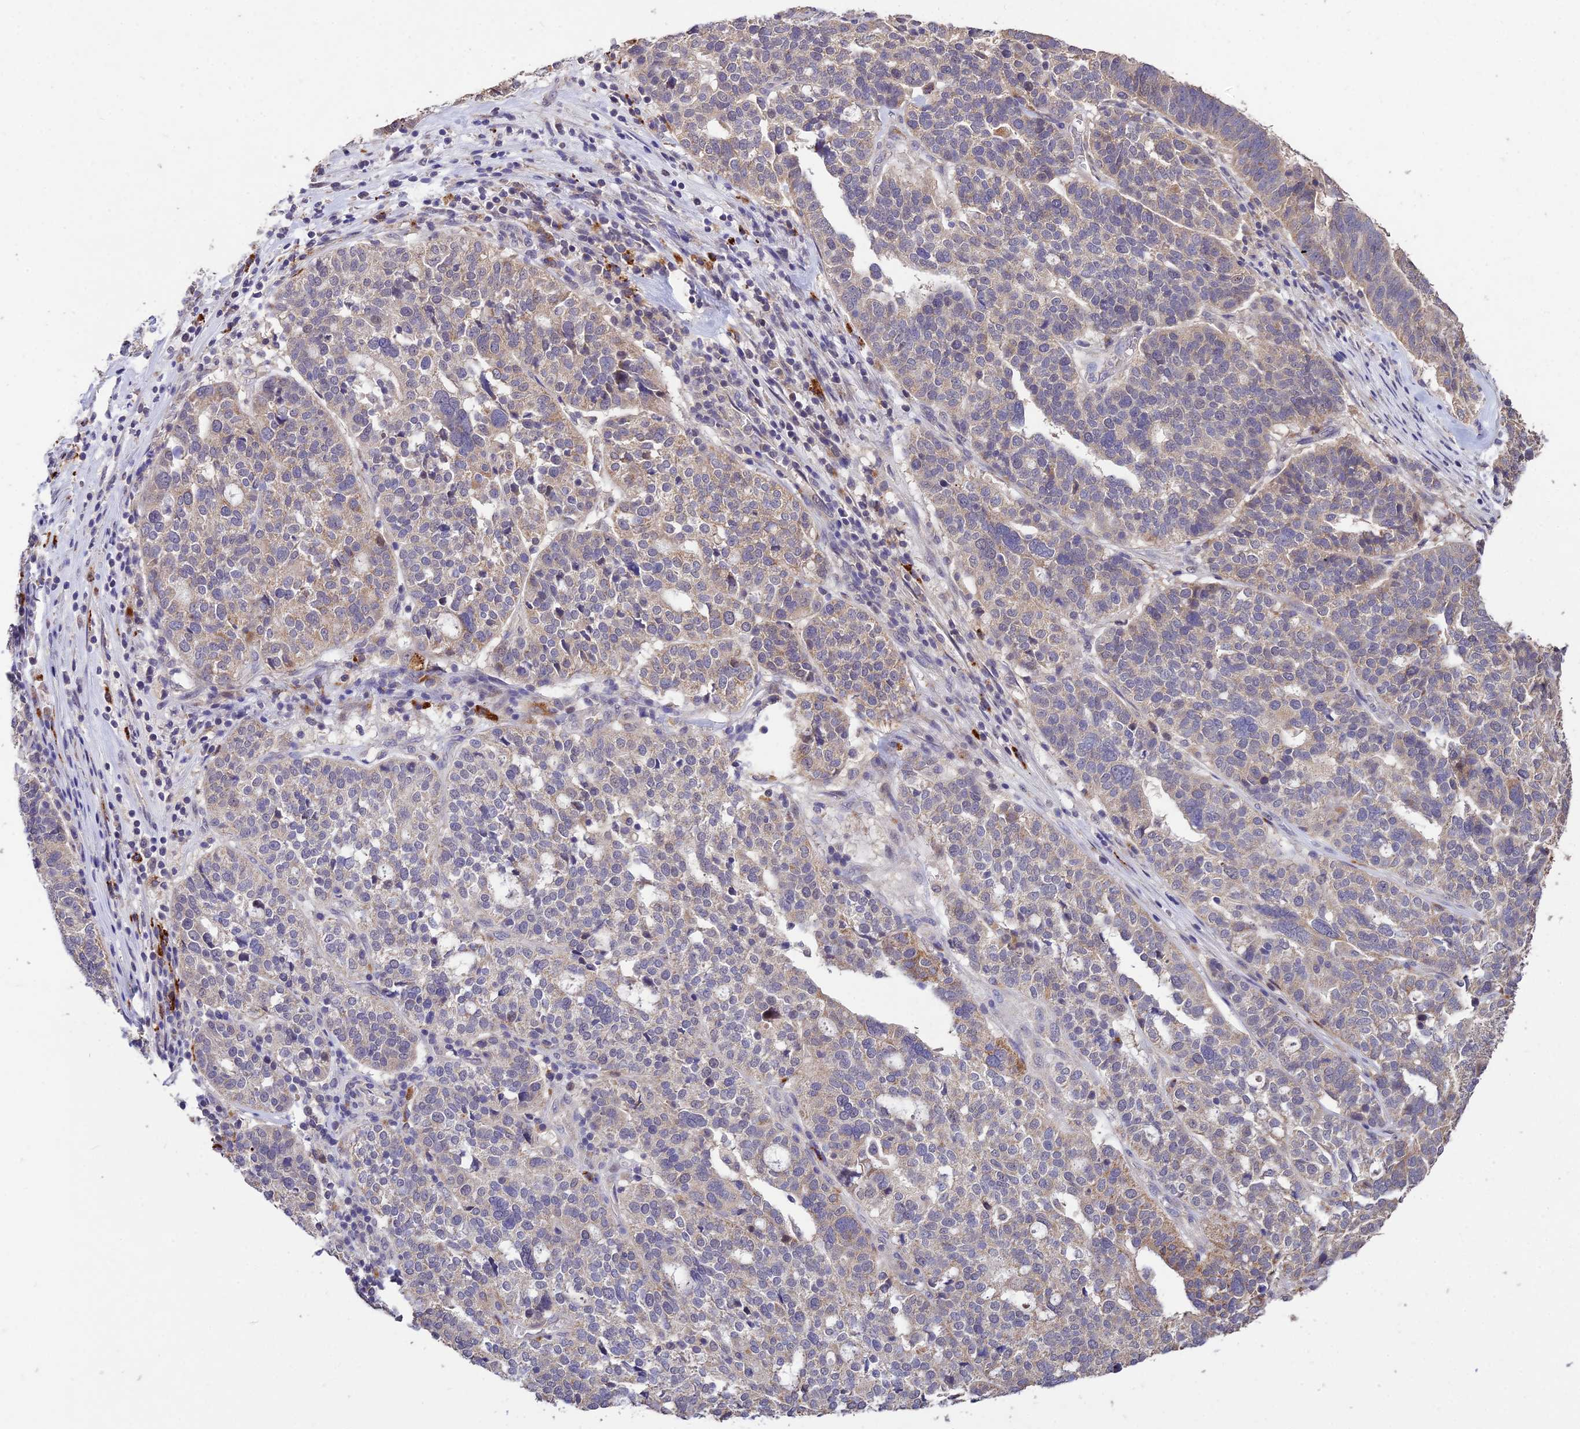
{"staining": {"intensity": "weak", "quantity": "25%-75%", "location": "cytoplasmic/membranous"}, "tissue": "ovarian cancer", "cell_type": "Tumor cells", "image_type": "cancer", "snomed": [{"axis": "morphology", "description": "Cystadenocarcinoma, serous, NOS"}, {"axis": "topography", "description": "Ovary"}], "caption": "DAB (3,3'-diaminobenzidine) immunohistochemical staining of human ovarian cancer (serous cystadenocarcinoma) demonstrates weak cytoplasmic/membranous protein expression in approximately 25%-75% of tumor cells.", "gene": "SDHD", "patient": {"sex": "female", "age": 59}}